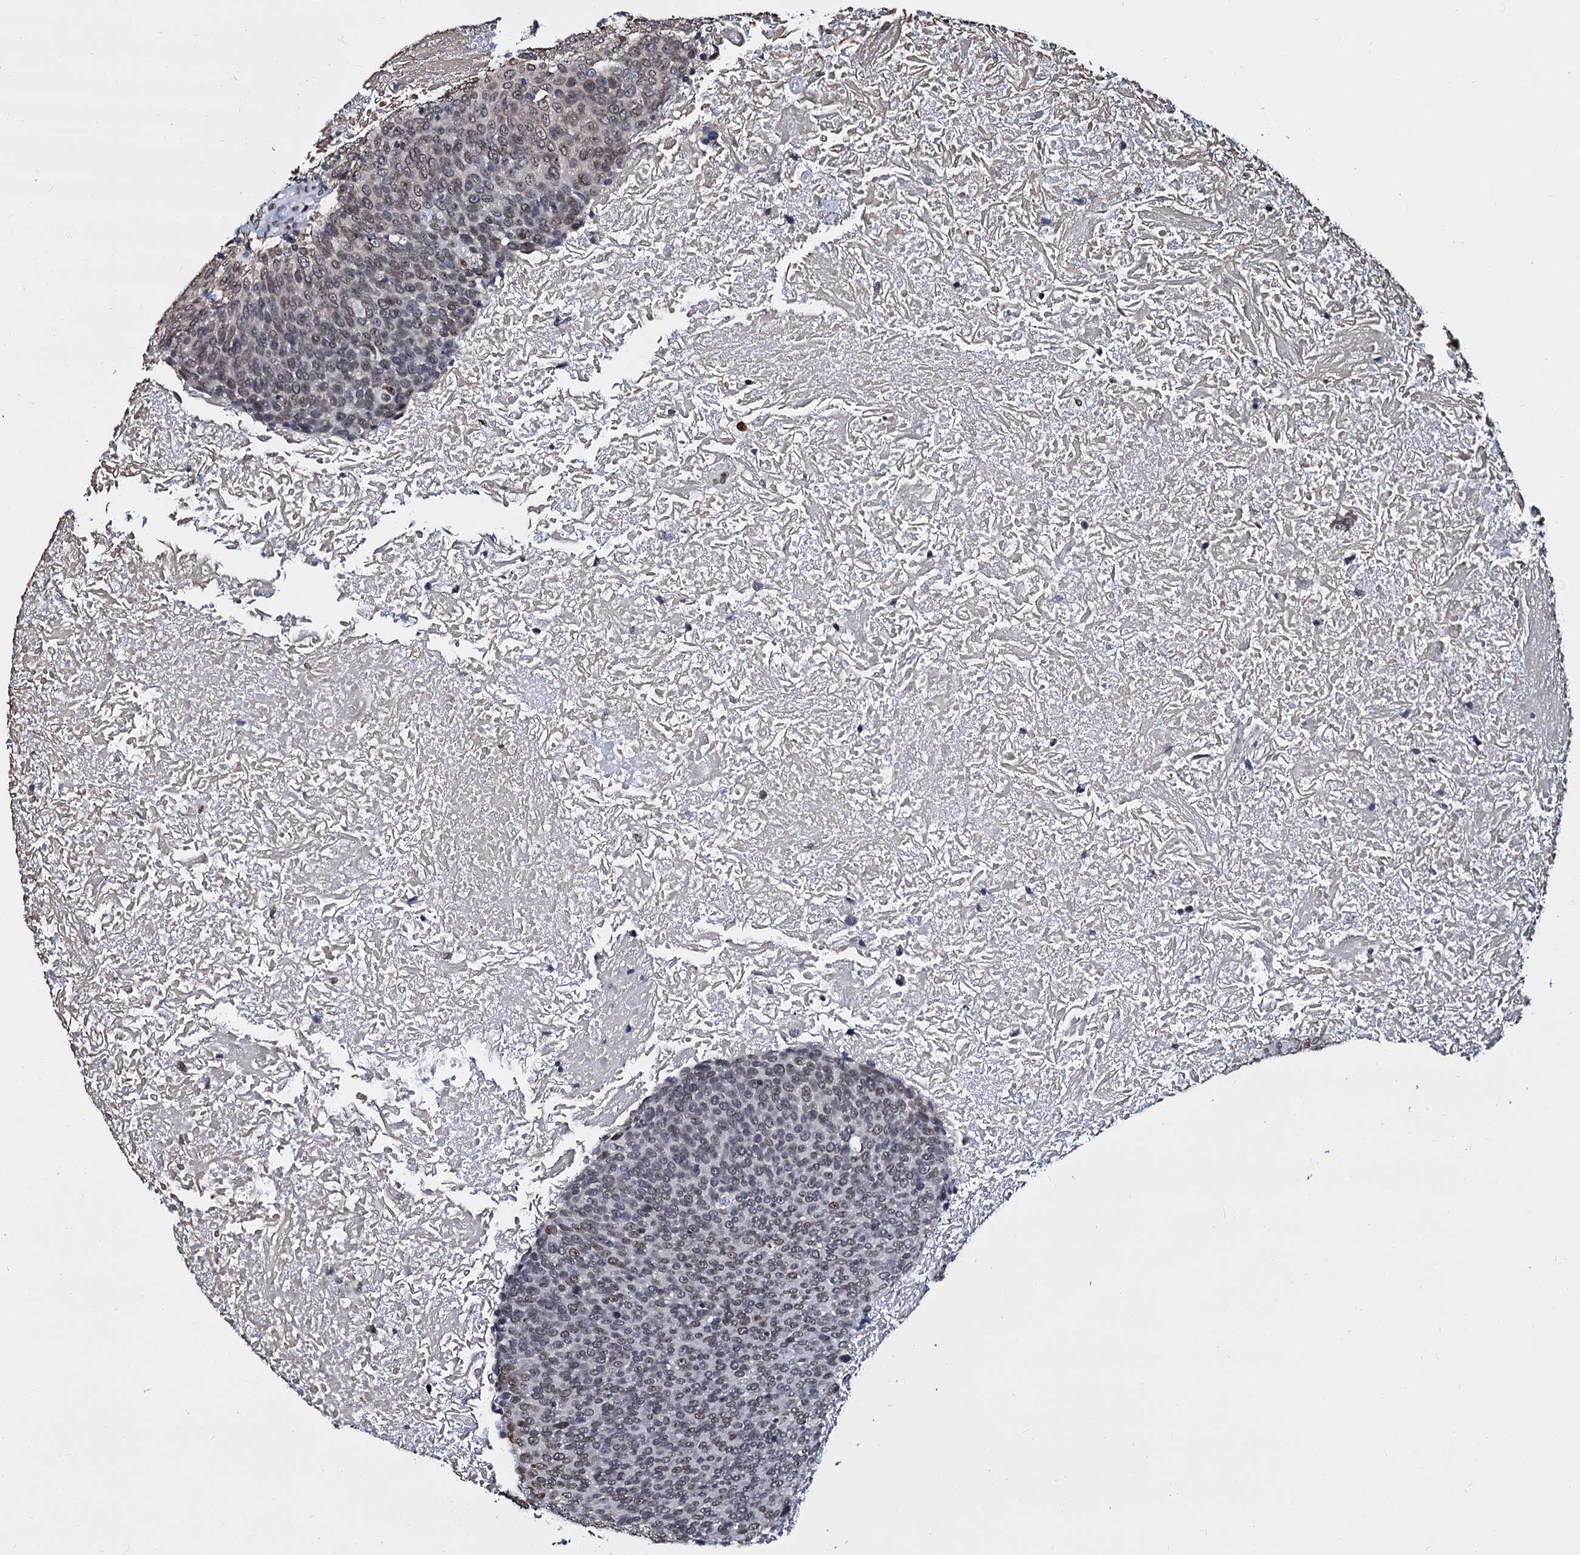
{"staining": {"intensity": "weak", "quantity": "25%-75%", "location": "nuclear"}, "tissue": "head and neck cancer", "cell_type": "Tumor cells", "image_type": "cancer", "snomed": [{"axis": "morphology", "description": "Squamous cell carcinoma, NOS"}, {"axis": "morphology", "description": "Squamous cell carcinoma, metastatic, NOS"}, {"axis": "topography", "description": "Lymph node"}, {"axis": "topography", "description": "Head-Neck"}], "caption": "High-magnification brightfield microscopy of head and neck cancer stained with DAB (3,3'-diaminobenzidine) (brown) and counterstained with hematoxylin (blue). tumor cells exhibit weak nuclear expression is seen in approximately25%-75% of cells. (IHC, brightfield microscopy, high magnification).", "gene": "CMAS", "patient": {"sex": "male", "age": 62}}